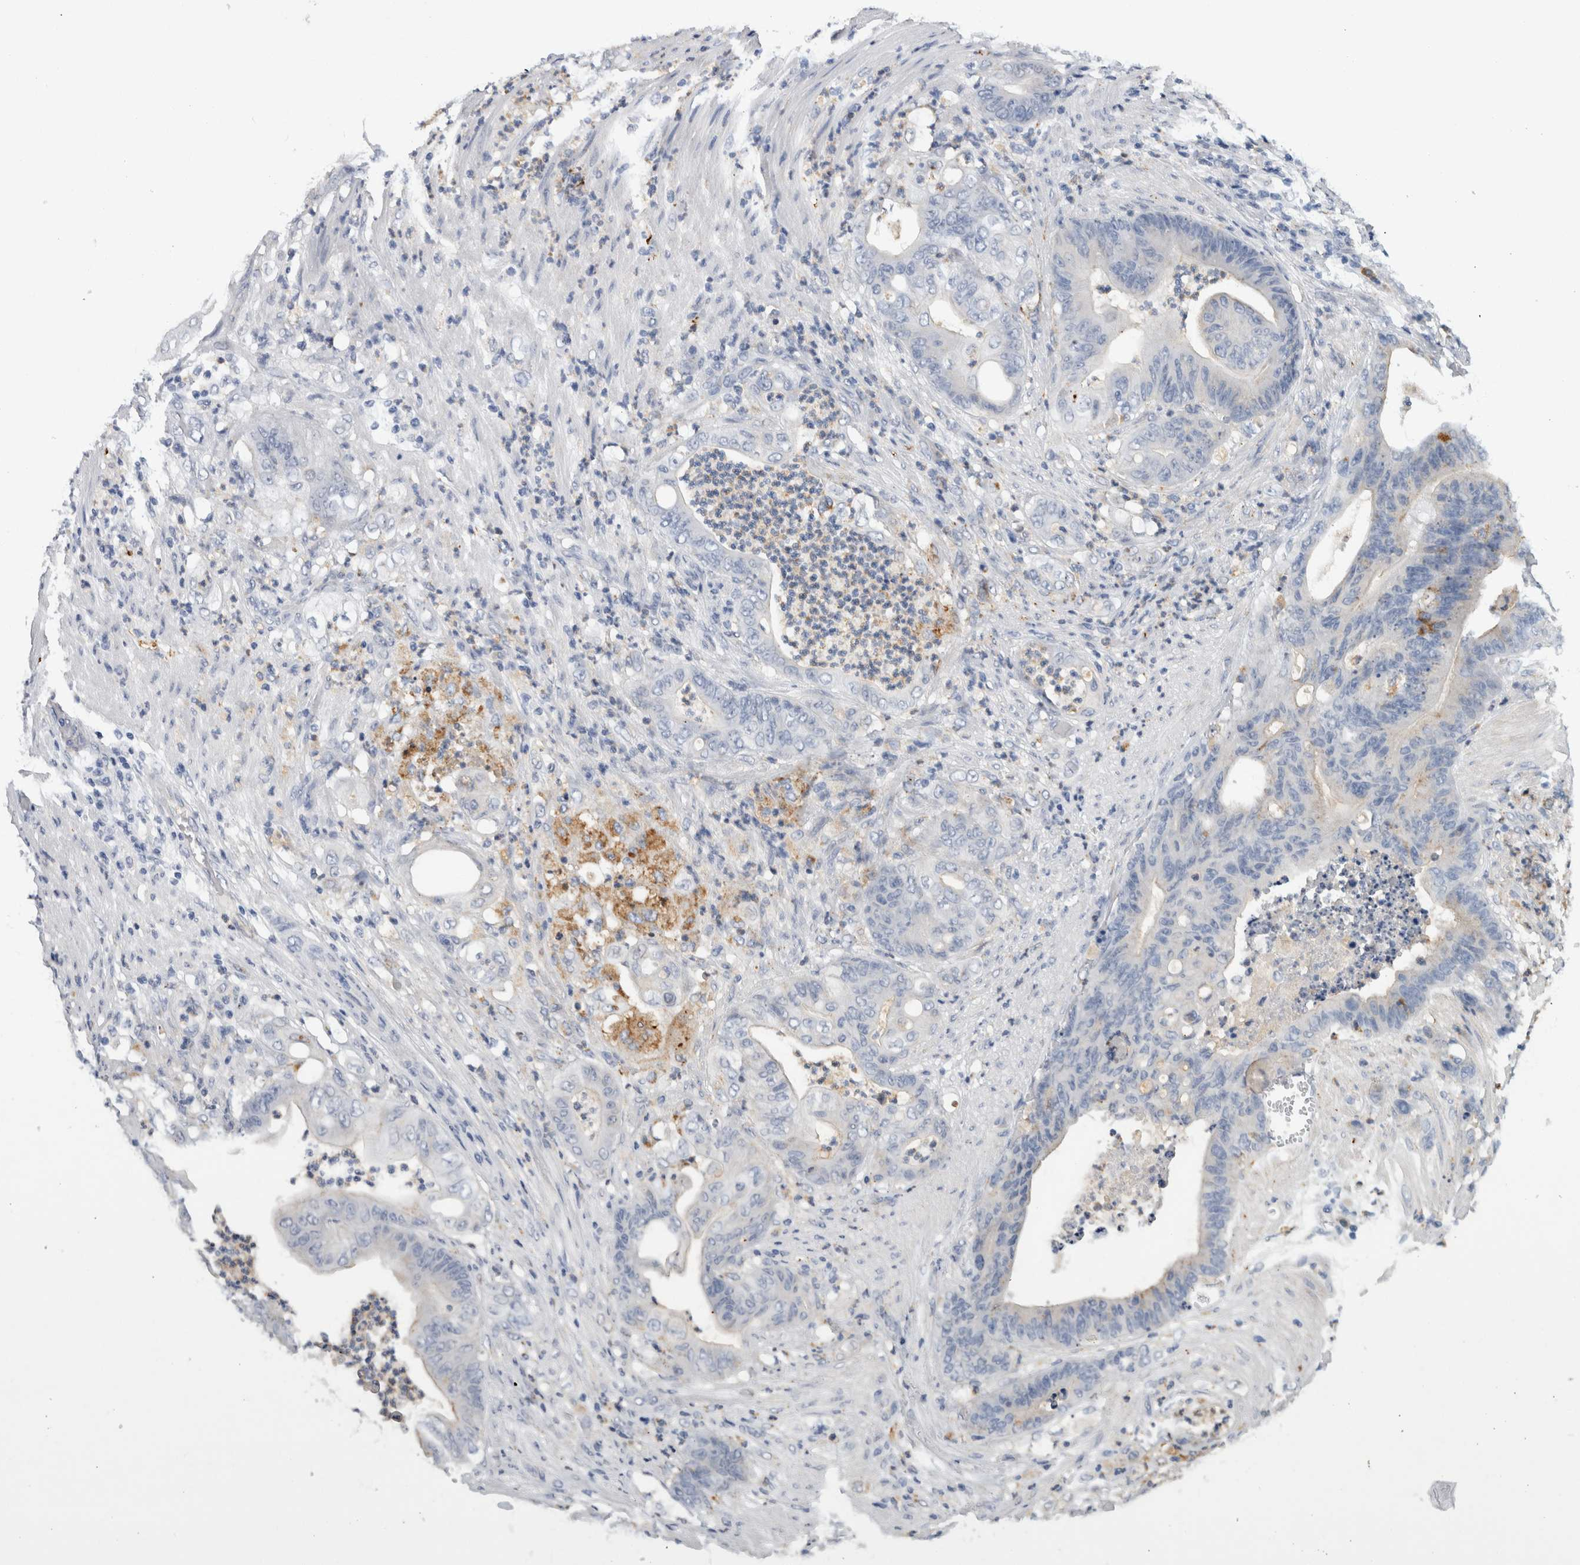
{"staining": {"intensity": "negative", "quantity": "none", "location": "none"}, "tissue": "stomach cancer", "cell_type": "Tumor cells", "image_type": "cancer", "snomed": [{"axis": "morphology", "description": "Adenocarcinoma, NOS"}, {"axis": "topography", "description": "Stomach"}], "caption": "Stomach cancer stained for a protein using immunohistochemistry (IHC) reveals no staining tumor cells.", "gene": "CD63", "patient": {"sex": "female", "age": 73}}